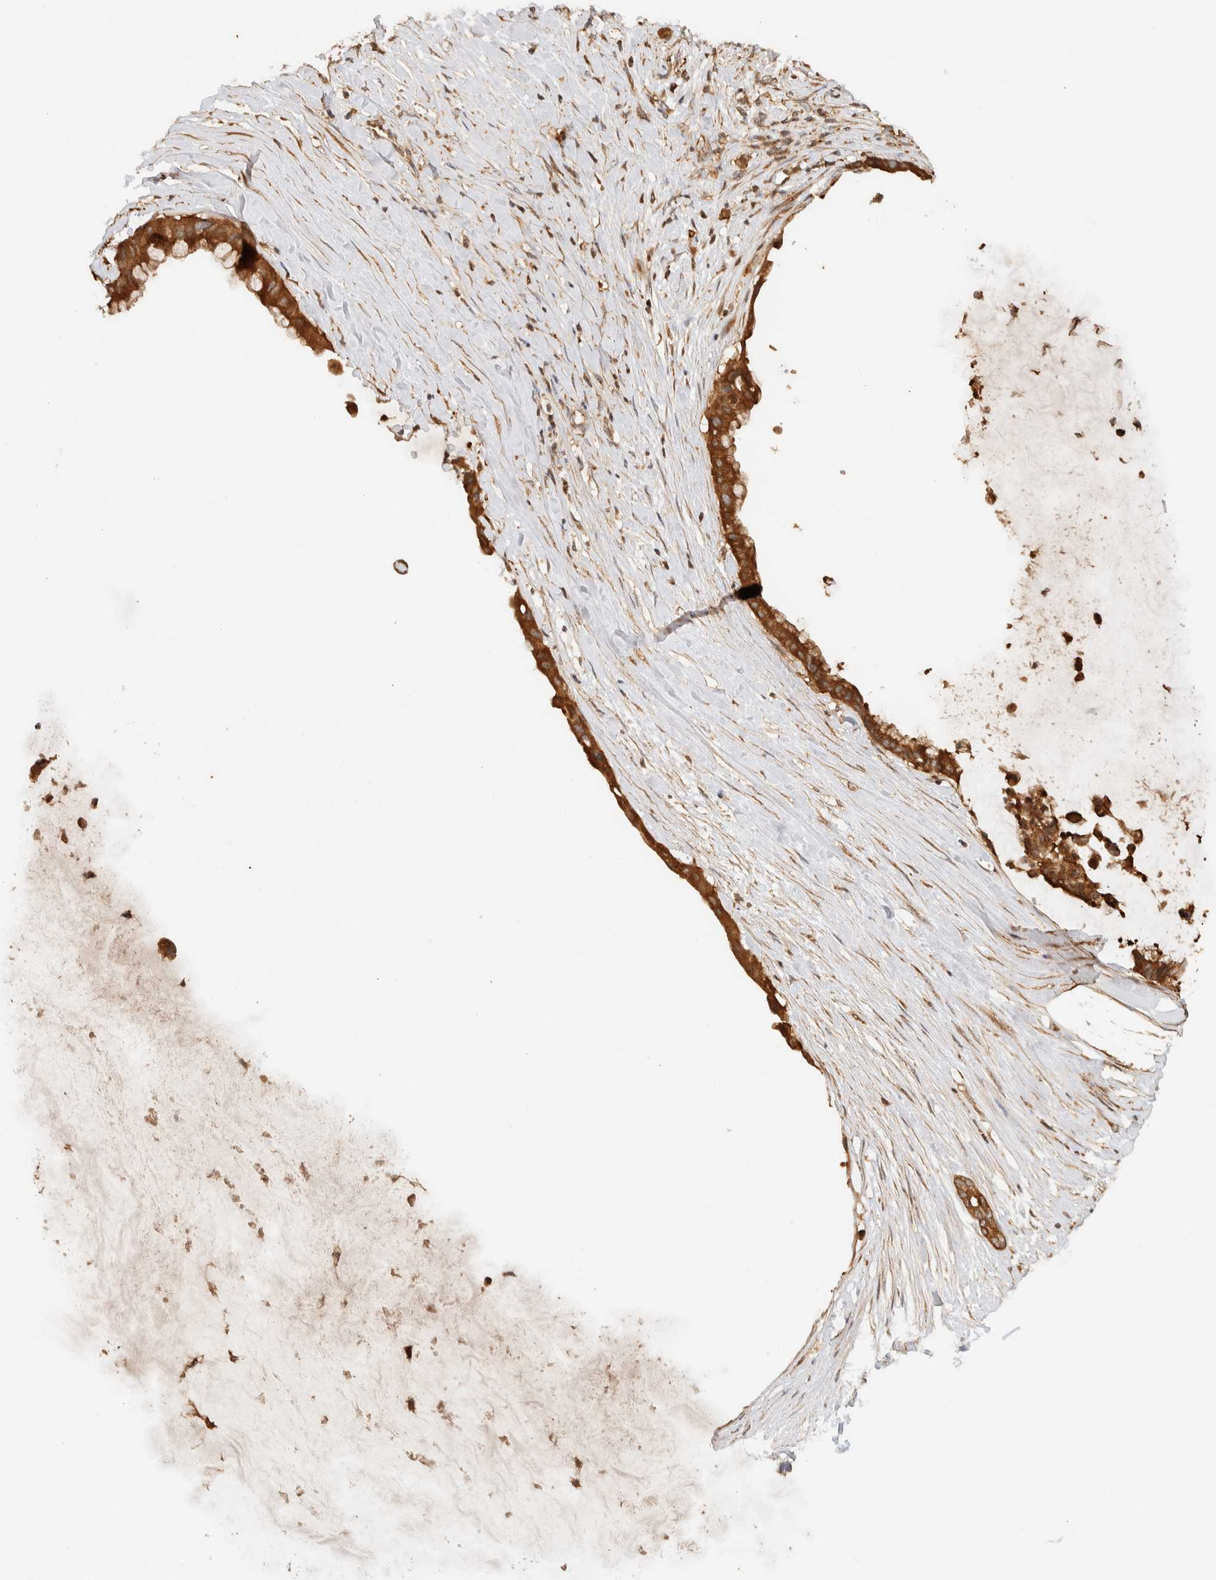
{"staining": {"intensity": "strong", "quantity": ">75%", "location": "cytoplasmic/membranous"}, "tissue": "pancreatic cancer", "cell_type": "Tumor cells", "image_type": "cancer", "snomed": [{"axis": "morphology", "description": "Adenocarcinoma, NOS"}, {"axis": "topography", "description": "Pancreas"}], "caption": "Pancreatic cancer stained with DAB (3,3'-diaminobenzidine) immunohistochemistry (IHC) reveals high levels of strong cytoplasmic/membranous positivity in about >75% of tumor cells.", "gene": "TTI2", "patient": {"sex": "male", "age": 41}}